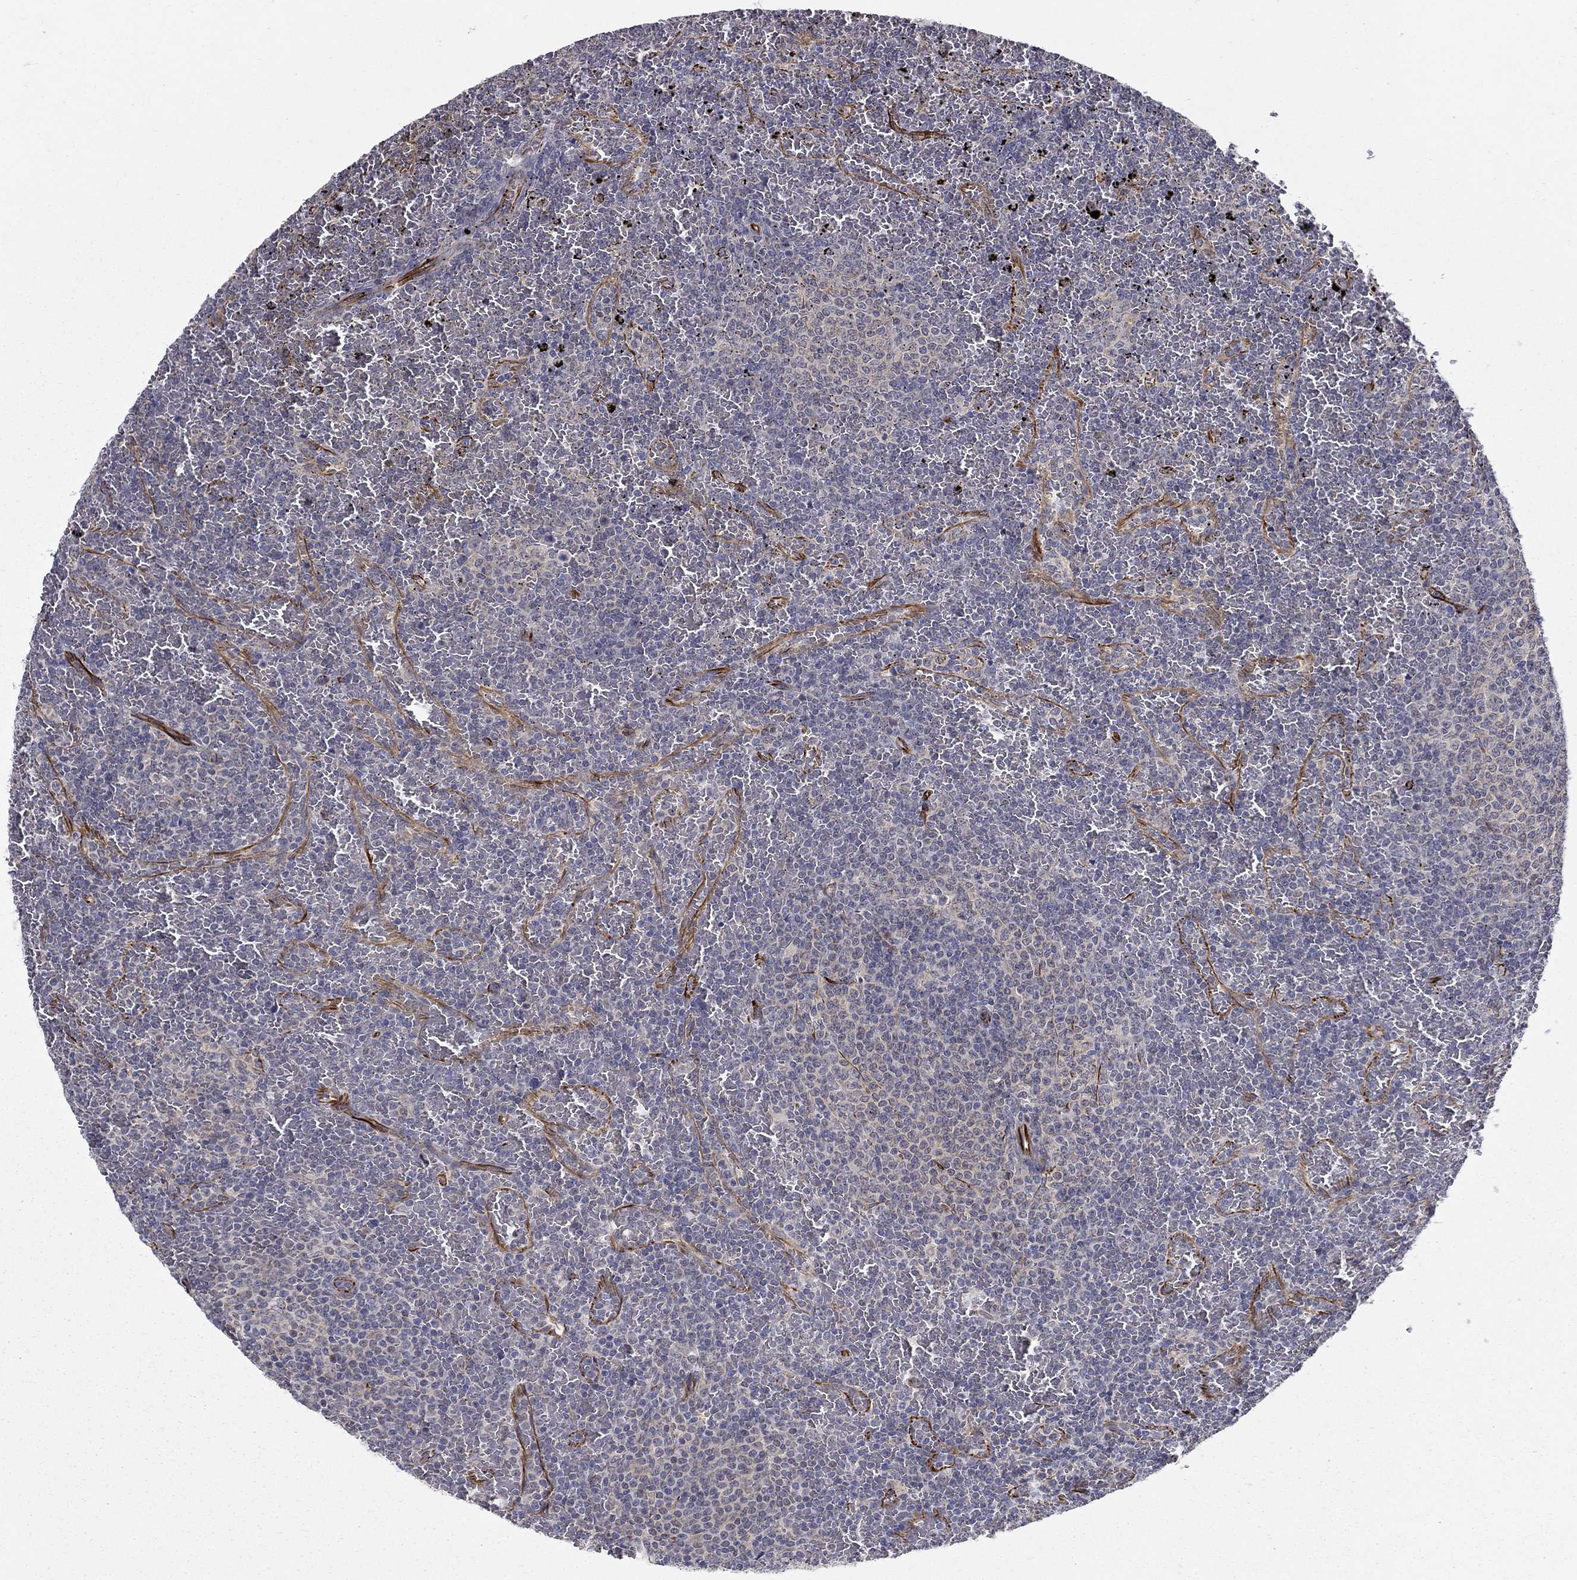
{"staining": {"intensity": "negative", "quantity": "none", "location": "none"}, "tissue": "lymphoma", "cell_type": "Tumor cells", "image_type": "cancer", "snomed": [{"axis": "morphology", "description": "Malignant lymphoma, non-Hodgkin's type, Low grade"}, {"axis": "topography", "description": "Spleen"}], "caption": "A photomicrograph of human lymphoma is negative for staining in tumor cells.", "gene": "LACTB2", "patient": {"sex": "female", "age": 77}}